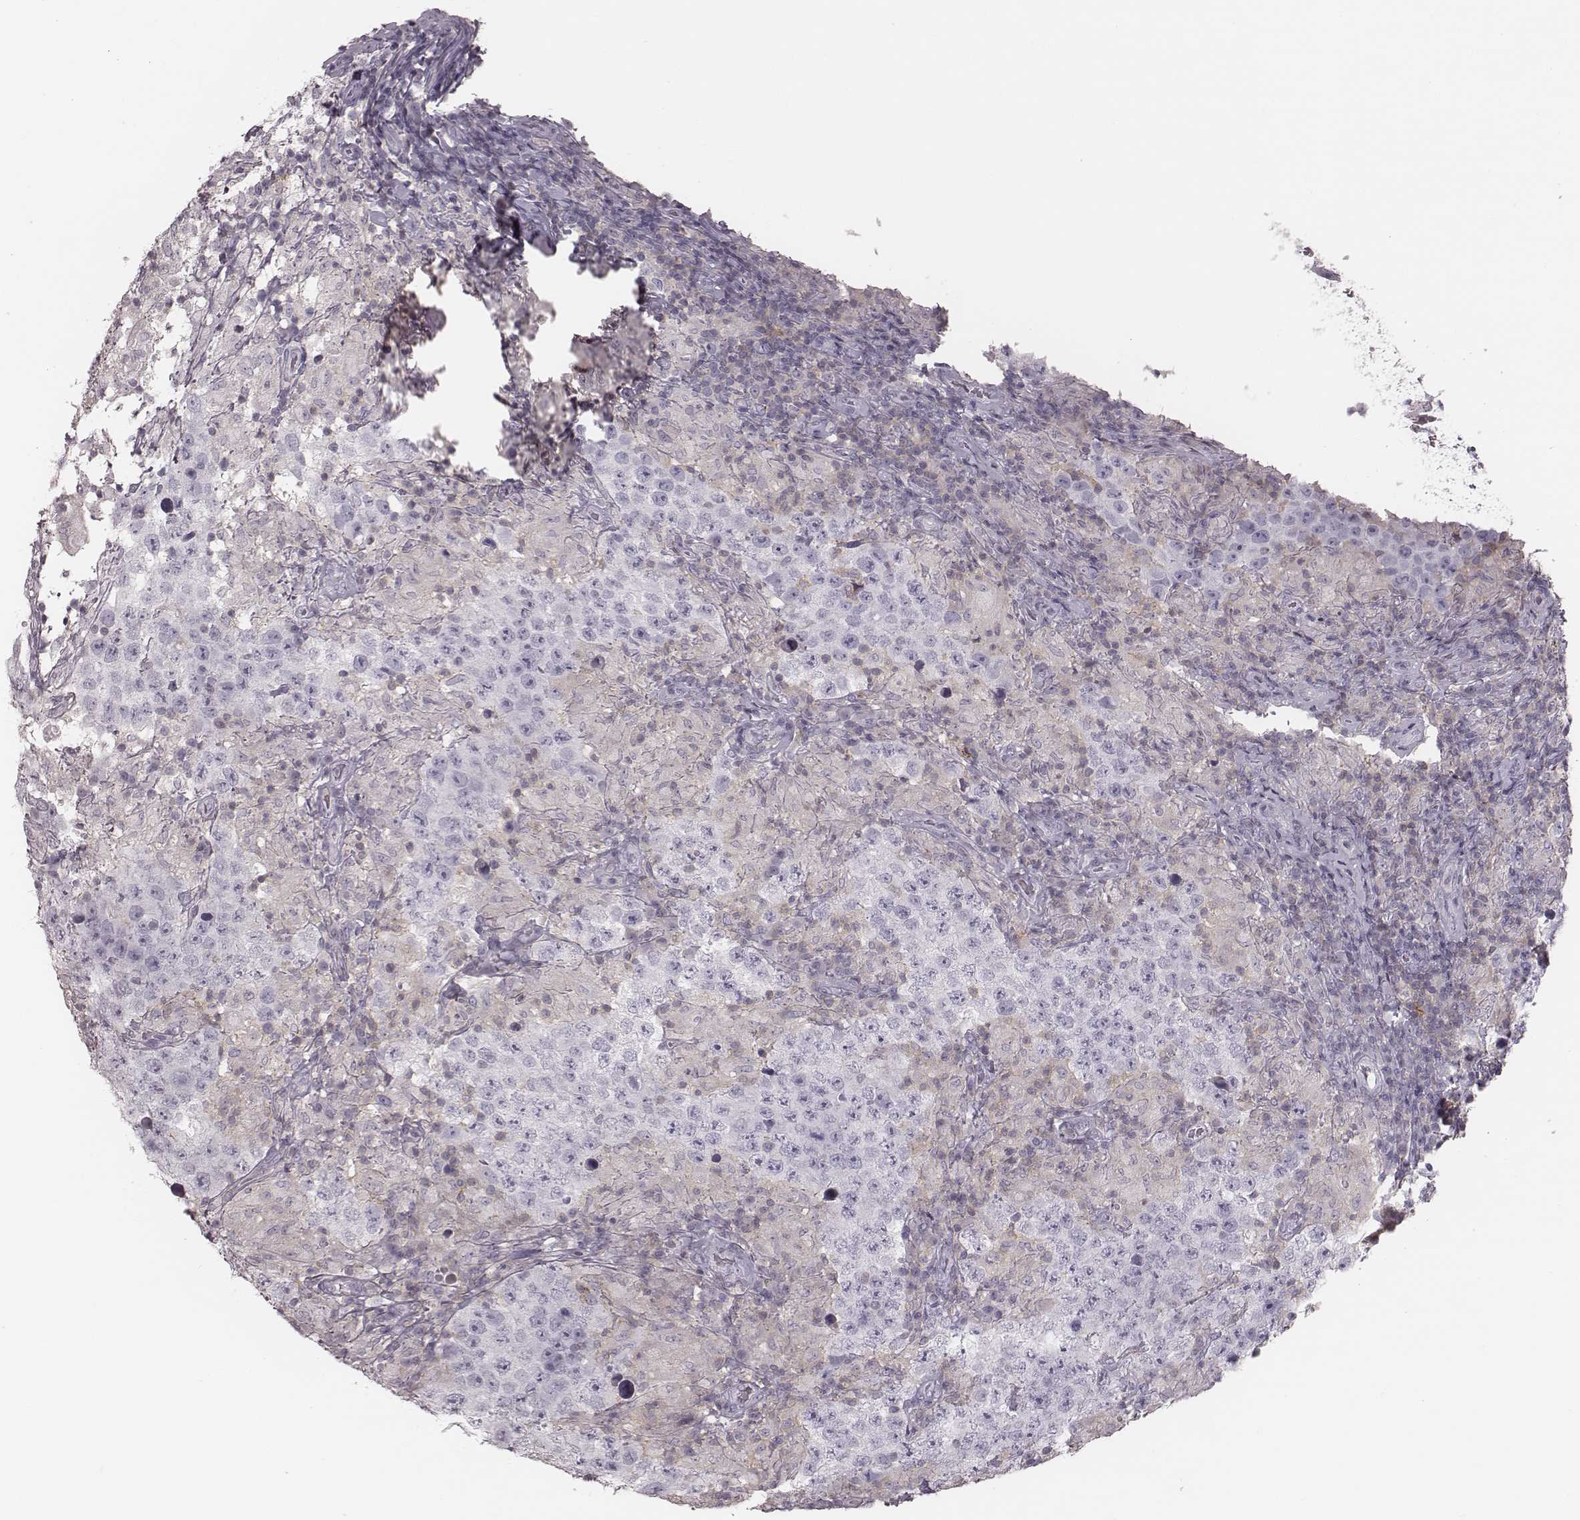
{"staining": {"intensity": "negative", "quantity": "none", "location": "none"}, "tissue": "testis cancer", "cell_type": "Tumor cells", "image_type": "cancer", "snomed": [{"axis": "morphology", "description": "Seminoma, NOS"}, {"axis": "morphology", "description": "Carcinoma, Embryonal, NOS"}, {"axis": "topography", "description": "Testis"}], "caption": "Human testis seminoma stained for a protein using immunohistochemistry (IHC) demonstrates no positivity in tumor cells.", "gene": "ZNF365", "patient": {"sex": "male", "age": 41}}